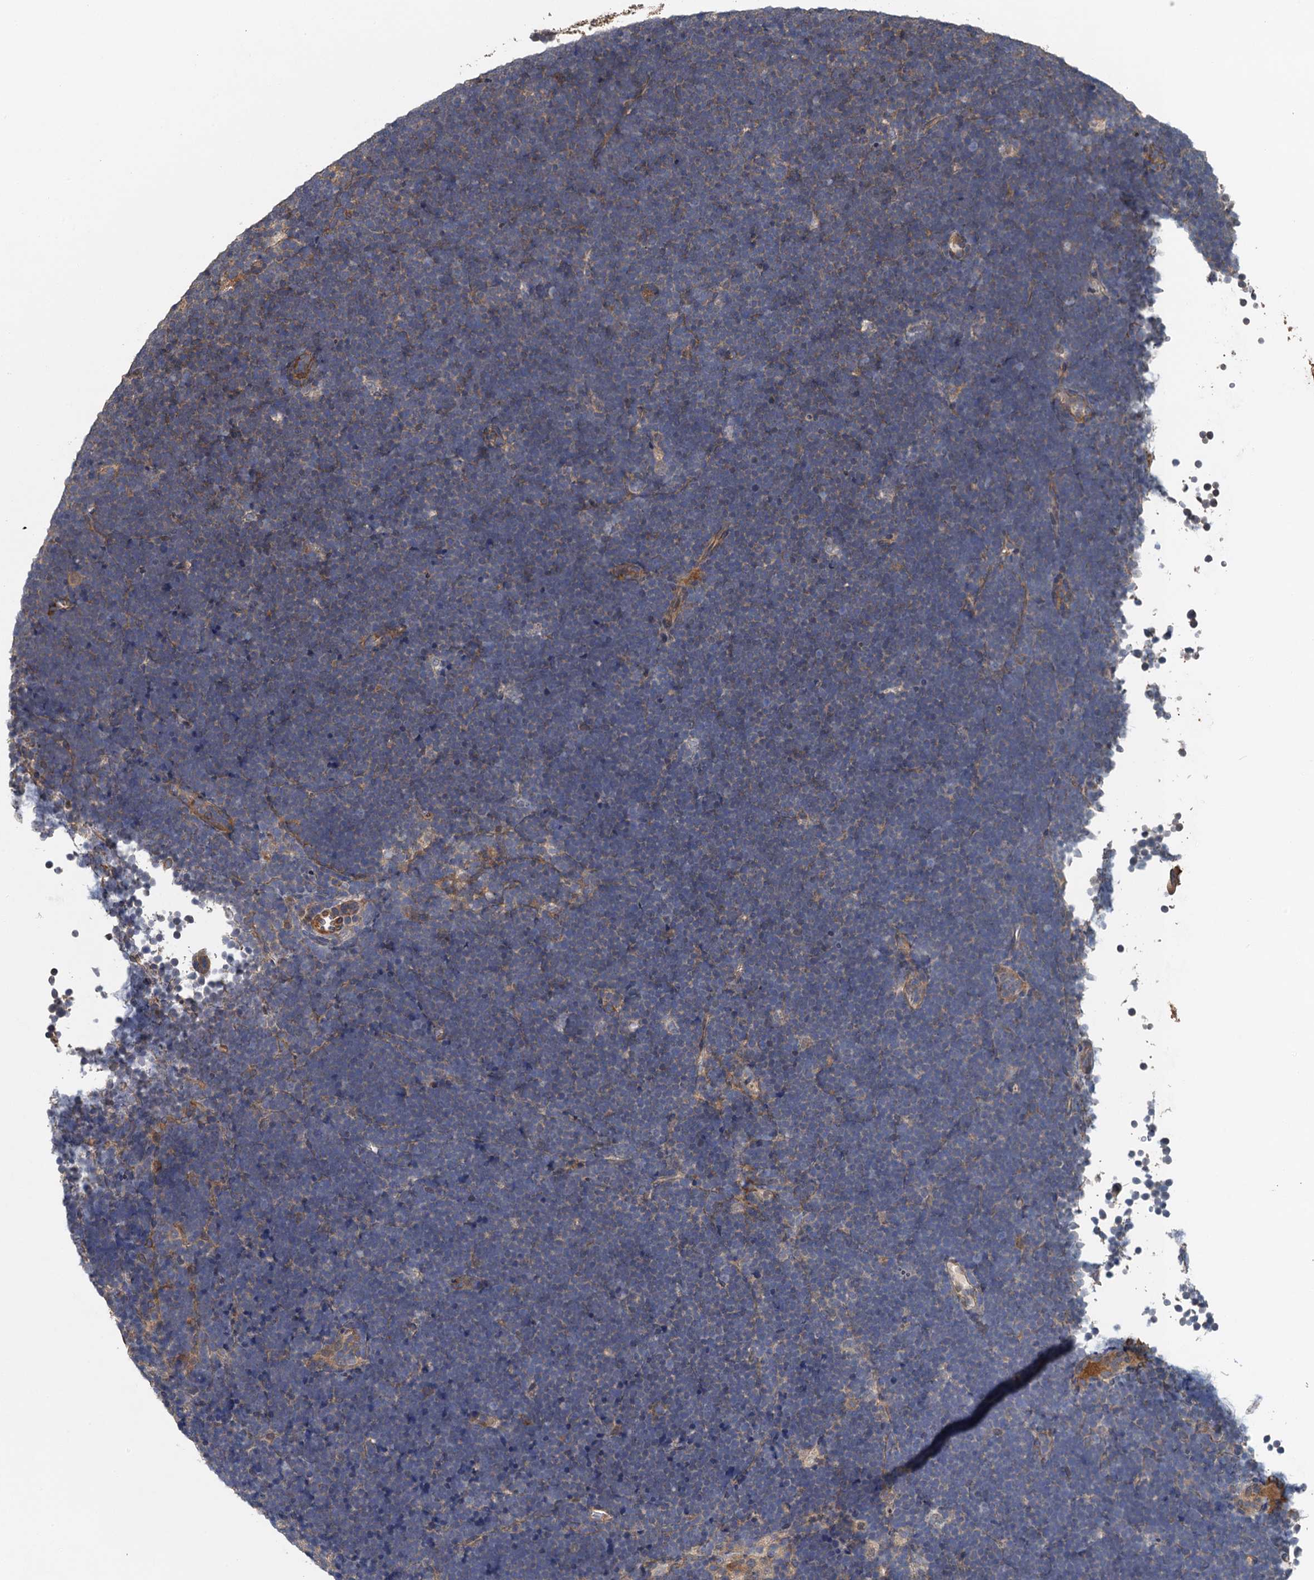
{"staining": {"intensity": "negative", "quantity": "none", "location": "none"}, "tissue": "lymphoma", "cell_type": "Tumor cells", "image_type": "cancer", "snomed": [{"axis": "morphology", "description": "Malignant lymphoma, non-Hodgkin's type, High grade"}, {"axis": "topography", "description": "Lymph node"}], "caption": "Micrograph shows no significant protein staining in tumor cells of lymphoma.", "gene": "MEAK7", "patient": {"sex": "male", "age": 13}}